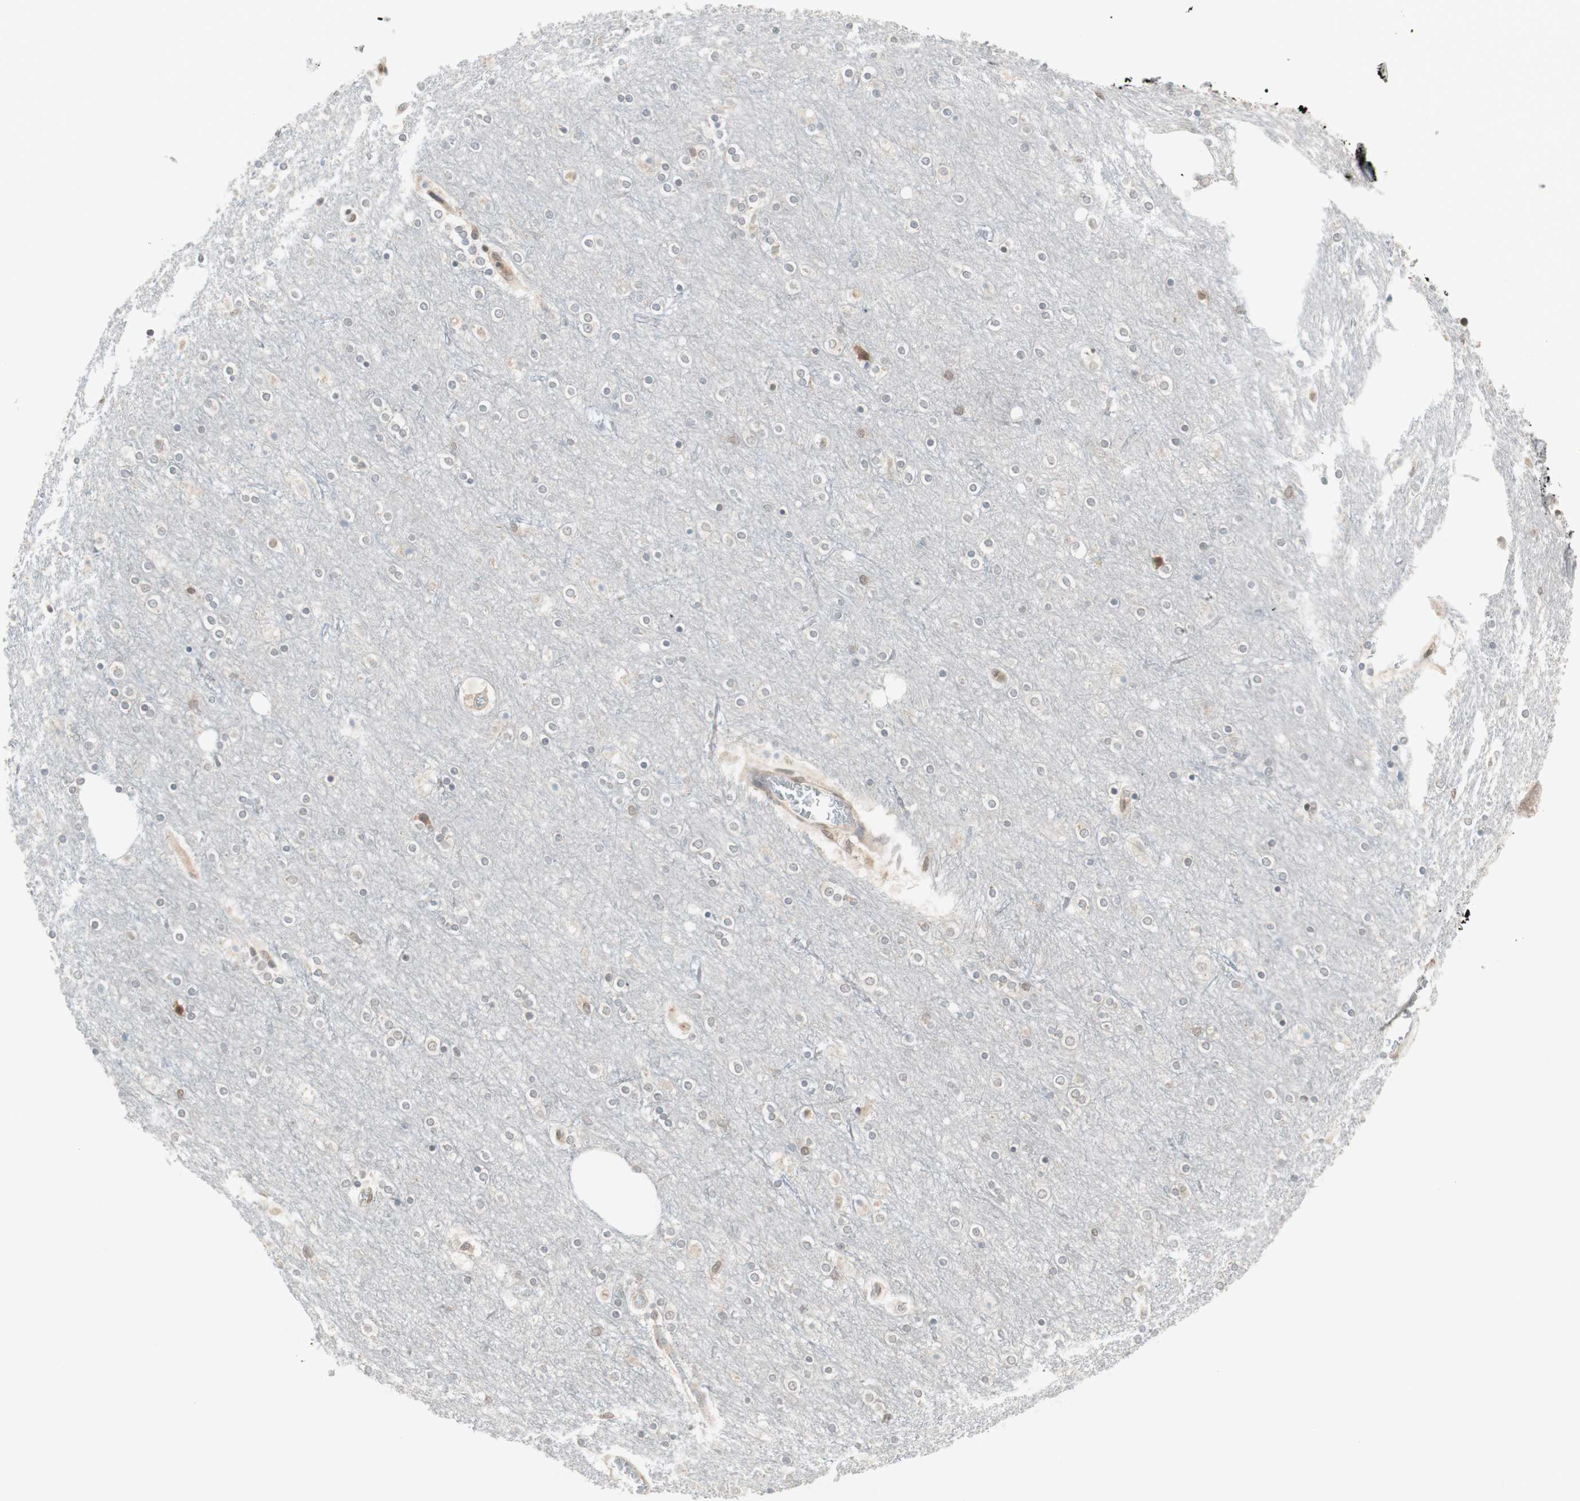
{"staining": {"intensity": "negative", "quantity": "none", "location": "none"}, "tissue": "cerebral cortex", "cell_type": "Endothelial cells", "image_type": "normal", "snomed": [{"axis": "morphology", "description": "Normal tissue, NOS"}, {"axis": "topography", "description": "Cerebral cortex"}], "caption": "IHC histopathology image of unremarkable cerebral cortex stained for a protein (brown), which reveals no positivity in endothelial cells. (Brightfield microscopy of DAB IHC at high magnification).", "gene": "UBE2I", "patient": {"sex": "female", "age": 54}}